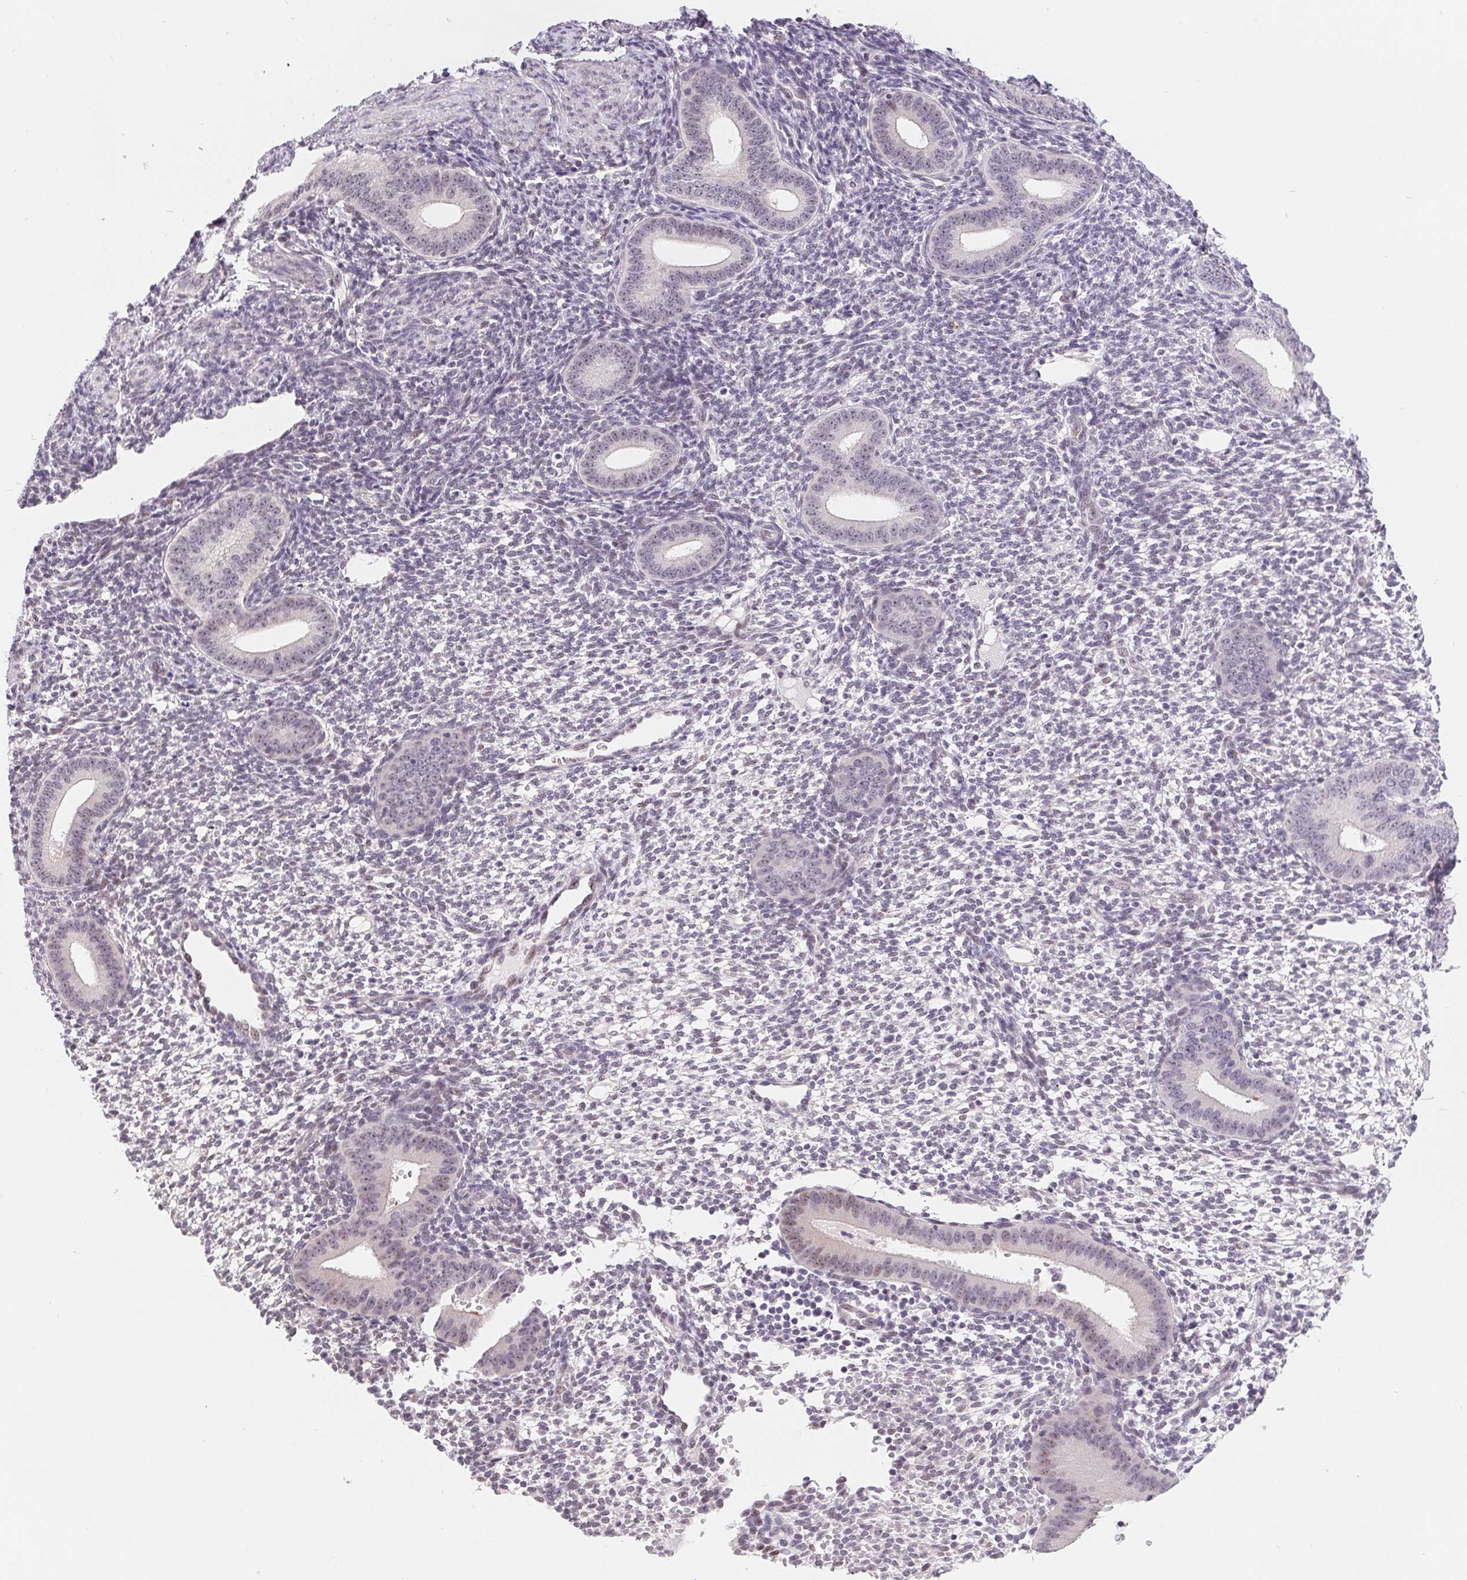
{"staining": {"intensity": "negative", "quantity": "none", "location": "none"}, "tissue": "endometrium", "cell_type": "Cells in endometrial stroma", "image_type": "normal", "snomed": [{"axis": "morphology", "description": "Normal tissue, NOS"}, {"axis": "topography", "description": "Endometrium"}], "caption": "High power microscopy image of an IHC image of unremarkable endometrium, revealing no significant expression in cells in endometrial stroma.", "gene": "LCA5L", "patient": {"sex": "female", "age": 40}}